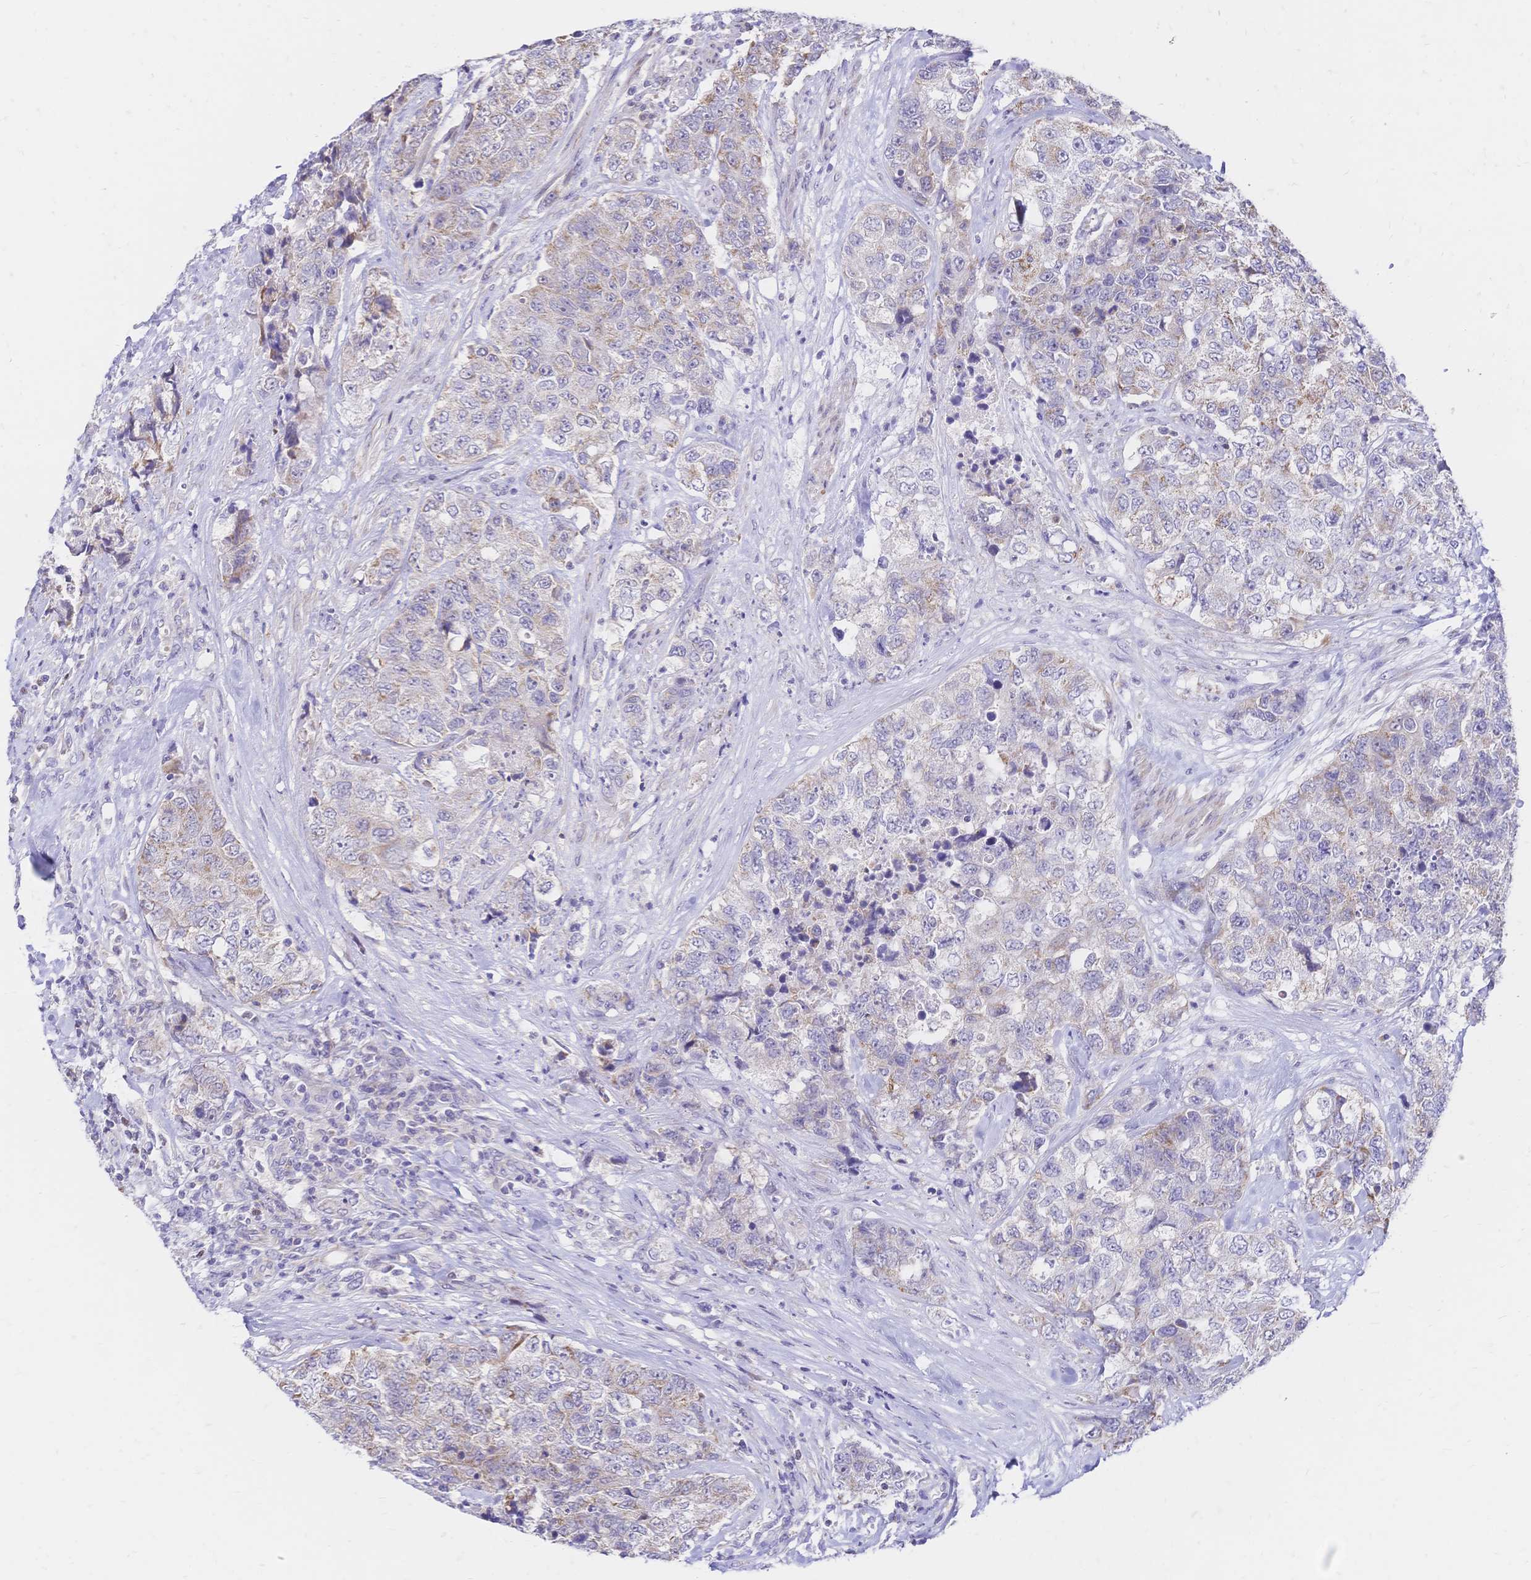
{"staining": {"intensity": "weak", "quantity": "25%-75%", "location": "cytoplasmic/membranous"}, "tissue": "urothelial cancer", "cell_type": "Tumor cells", "image_type": "cancer", "snomed": [{"axis": "morphology", "description": "Urothelial carcinoma, High grade"}, {"axis": "topography", "description": "Urinary bladder"}], "caption": "Immunohistochemical staining of human urothelial carcinoma (high-grade) exhibits low levels of weak cytoplasmic/membranous positivity in approximately 25%-75% of tumor cells.", "gene": "CLEC18B", "patient": {"sex": "female", "age": 78}}